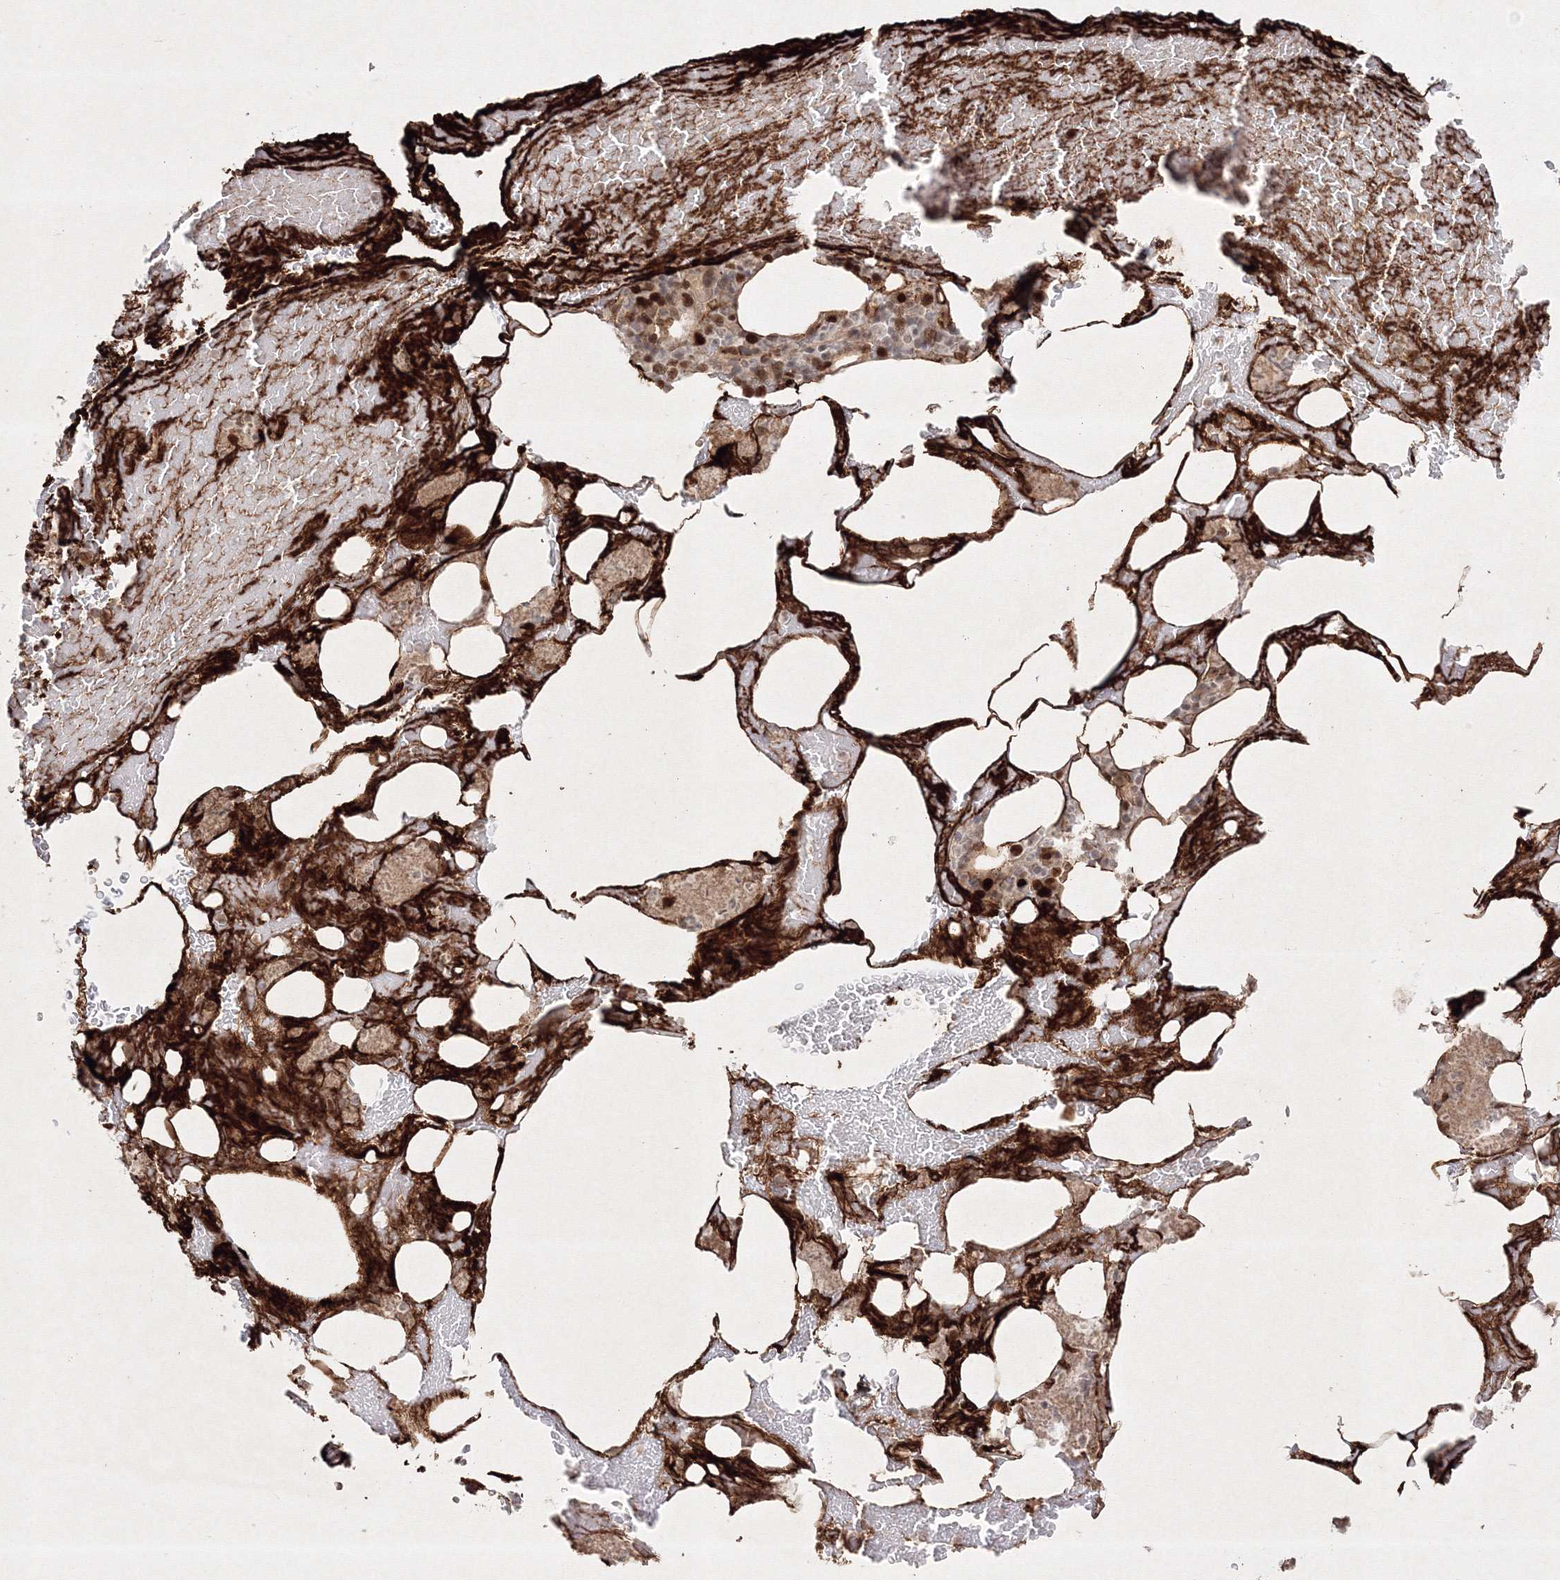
{"staining": {"intensity": "strong", "quantity": "25%-75%", "location": "cytoplasmic/membranous,nuclear"}, "tissue": "bone marrow", "cell_type": "Hematopoietic cells", "image_type": "normal", "snomed": [{"axis": "morphology", "description": "Normal tissue, NOS"}, {"axis": "topography", "description": "Bone marrow"}], "caption": "Brown immunohistochemical staining in benign bone marrow exhibits strong cytoplasmic/membranous,nuclear expression in approximately 25%-75% of hematopoietic cells. (brown staining indicates protein expression, while blue staining denotes nuclei).", "gene": "KIF20A", "patient": {"sex": "male", "age": 60}}